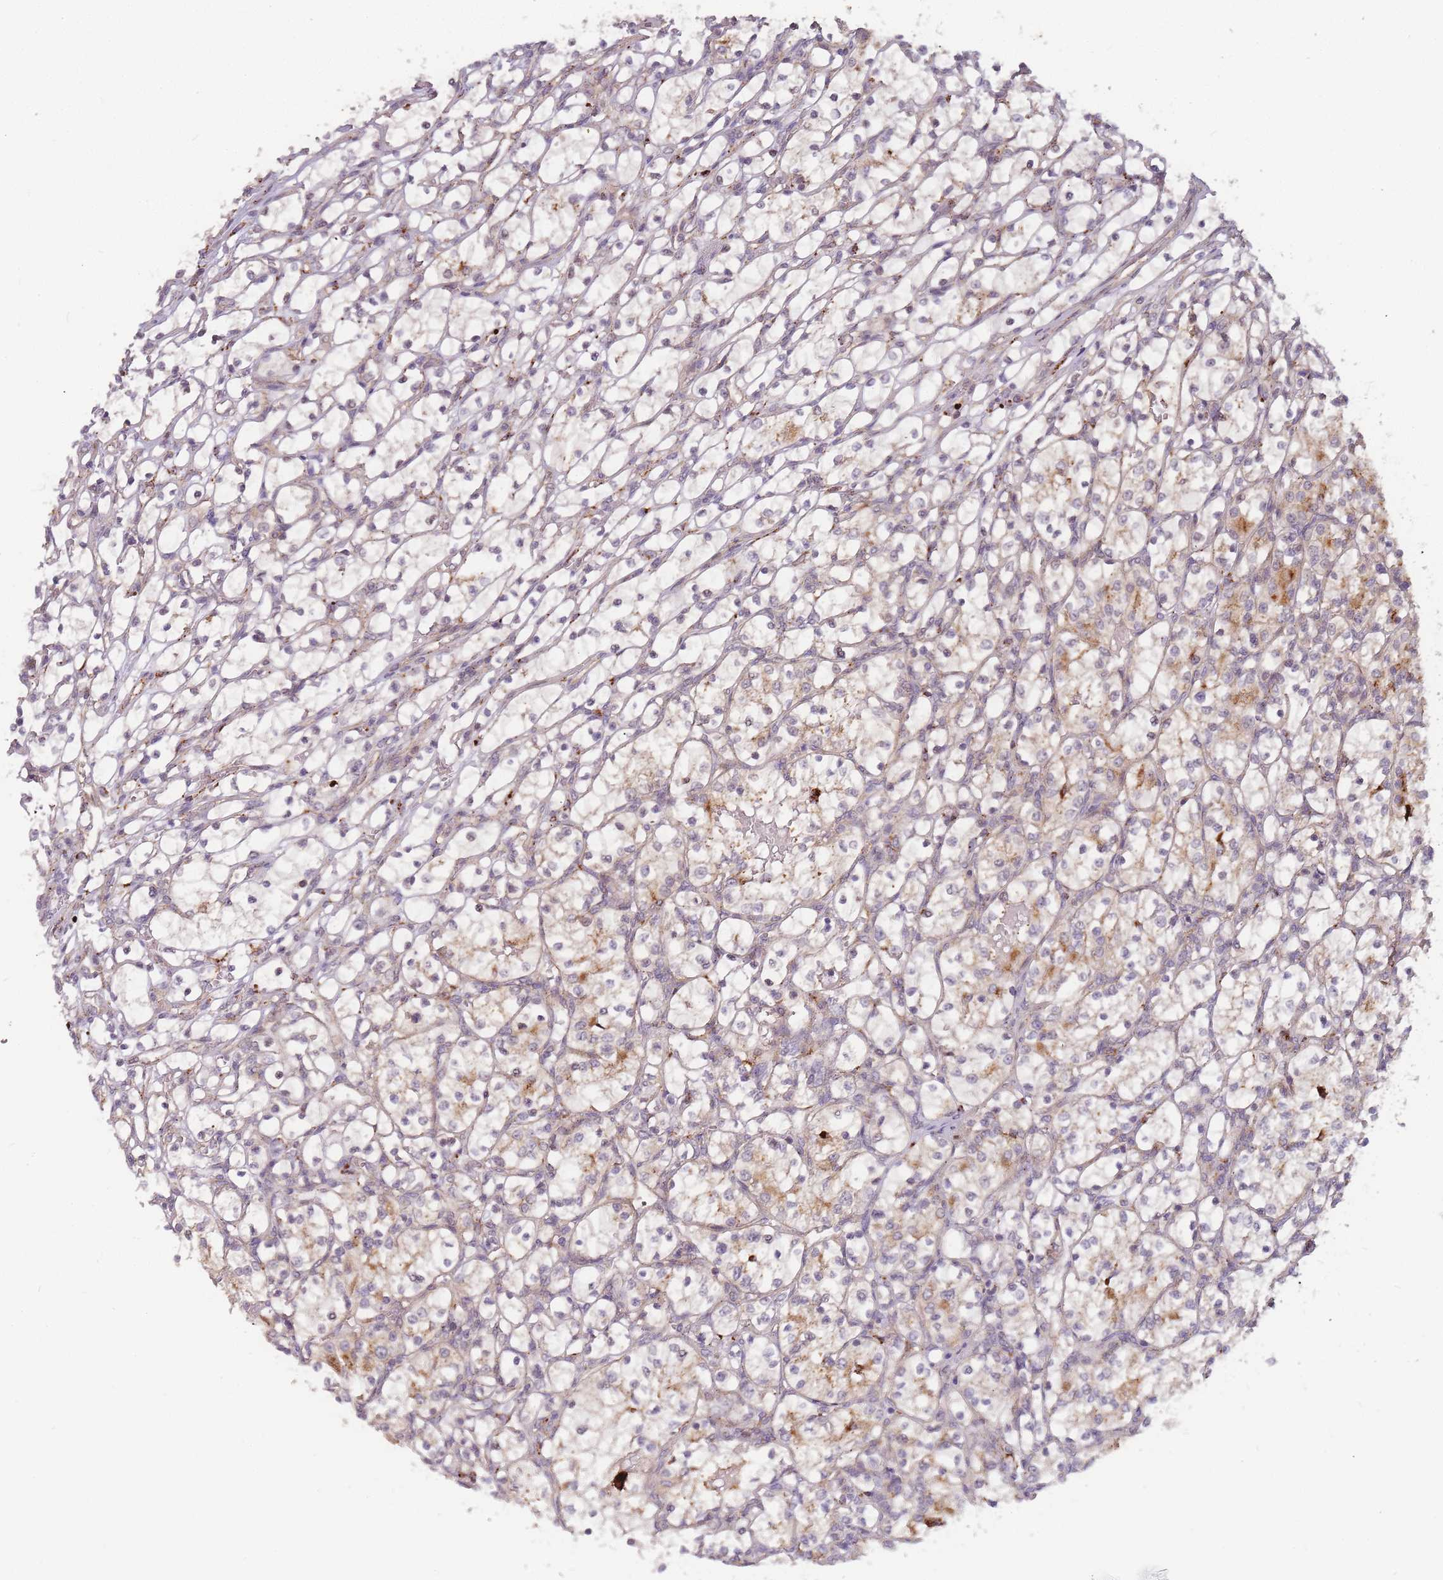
{"staining": {"intensity": "moderate", "quantity": "<25%", "location": "cytoplasmic/membranous"}, "tissue": "renal cancer", "cell_type": "Tumor cells", "image_type": "cancer", "snomed": [{"axis": "morphology", "description": "Adenocarcinoma, NOS"}, {"axis": "topography", "description": "Kidney"}], "caption": "Protein expression analysis of human adenocarcinoma (renal) reveals moderate cytoplasmic/membranous staining in approximately <25% of tumor cells.", "gene": "ATG5", "patient": {"sex": "female", "age": 69}}